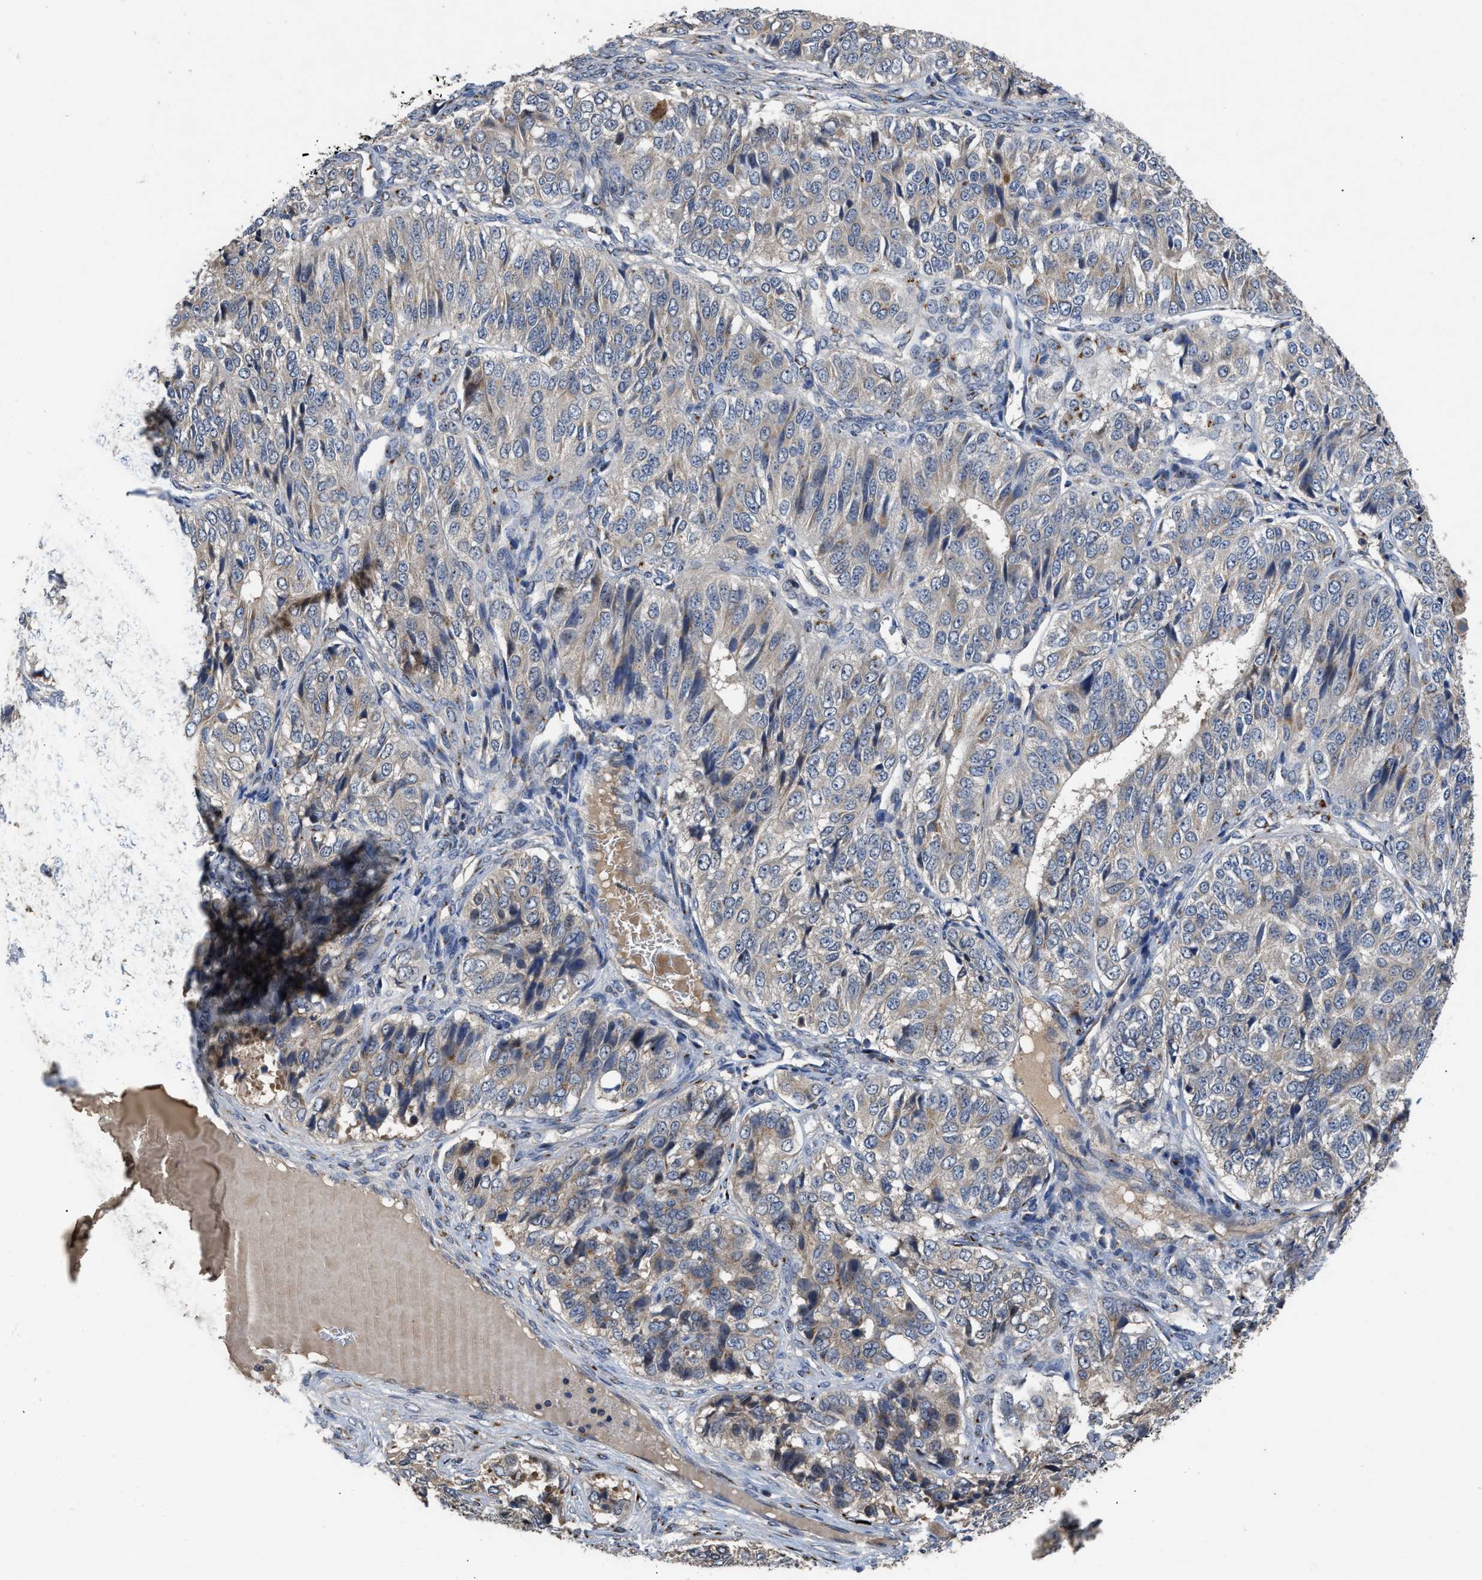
{"staining": {"intensity": "weak", "quantity": "<25%", "location": "cytoplasmic/membranous"}, "tissue": "ovarian cancer", "cell_type": "Tumor cells", "image_type": "cancer", "snomed": [{"axis": "morphology", "description": "Carcinoma, endometroid"}, {"axis": "topography", "description": "Ovary"}], "caption": "Human endometroid carcinoma (ovarian) stained for a protein using immunohistochemistry (IHC) shows no staining in tumor cells.", "gene": "SIK2", "patient": {"sex": "female", "age": 51}}